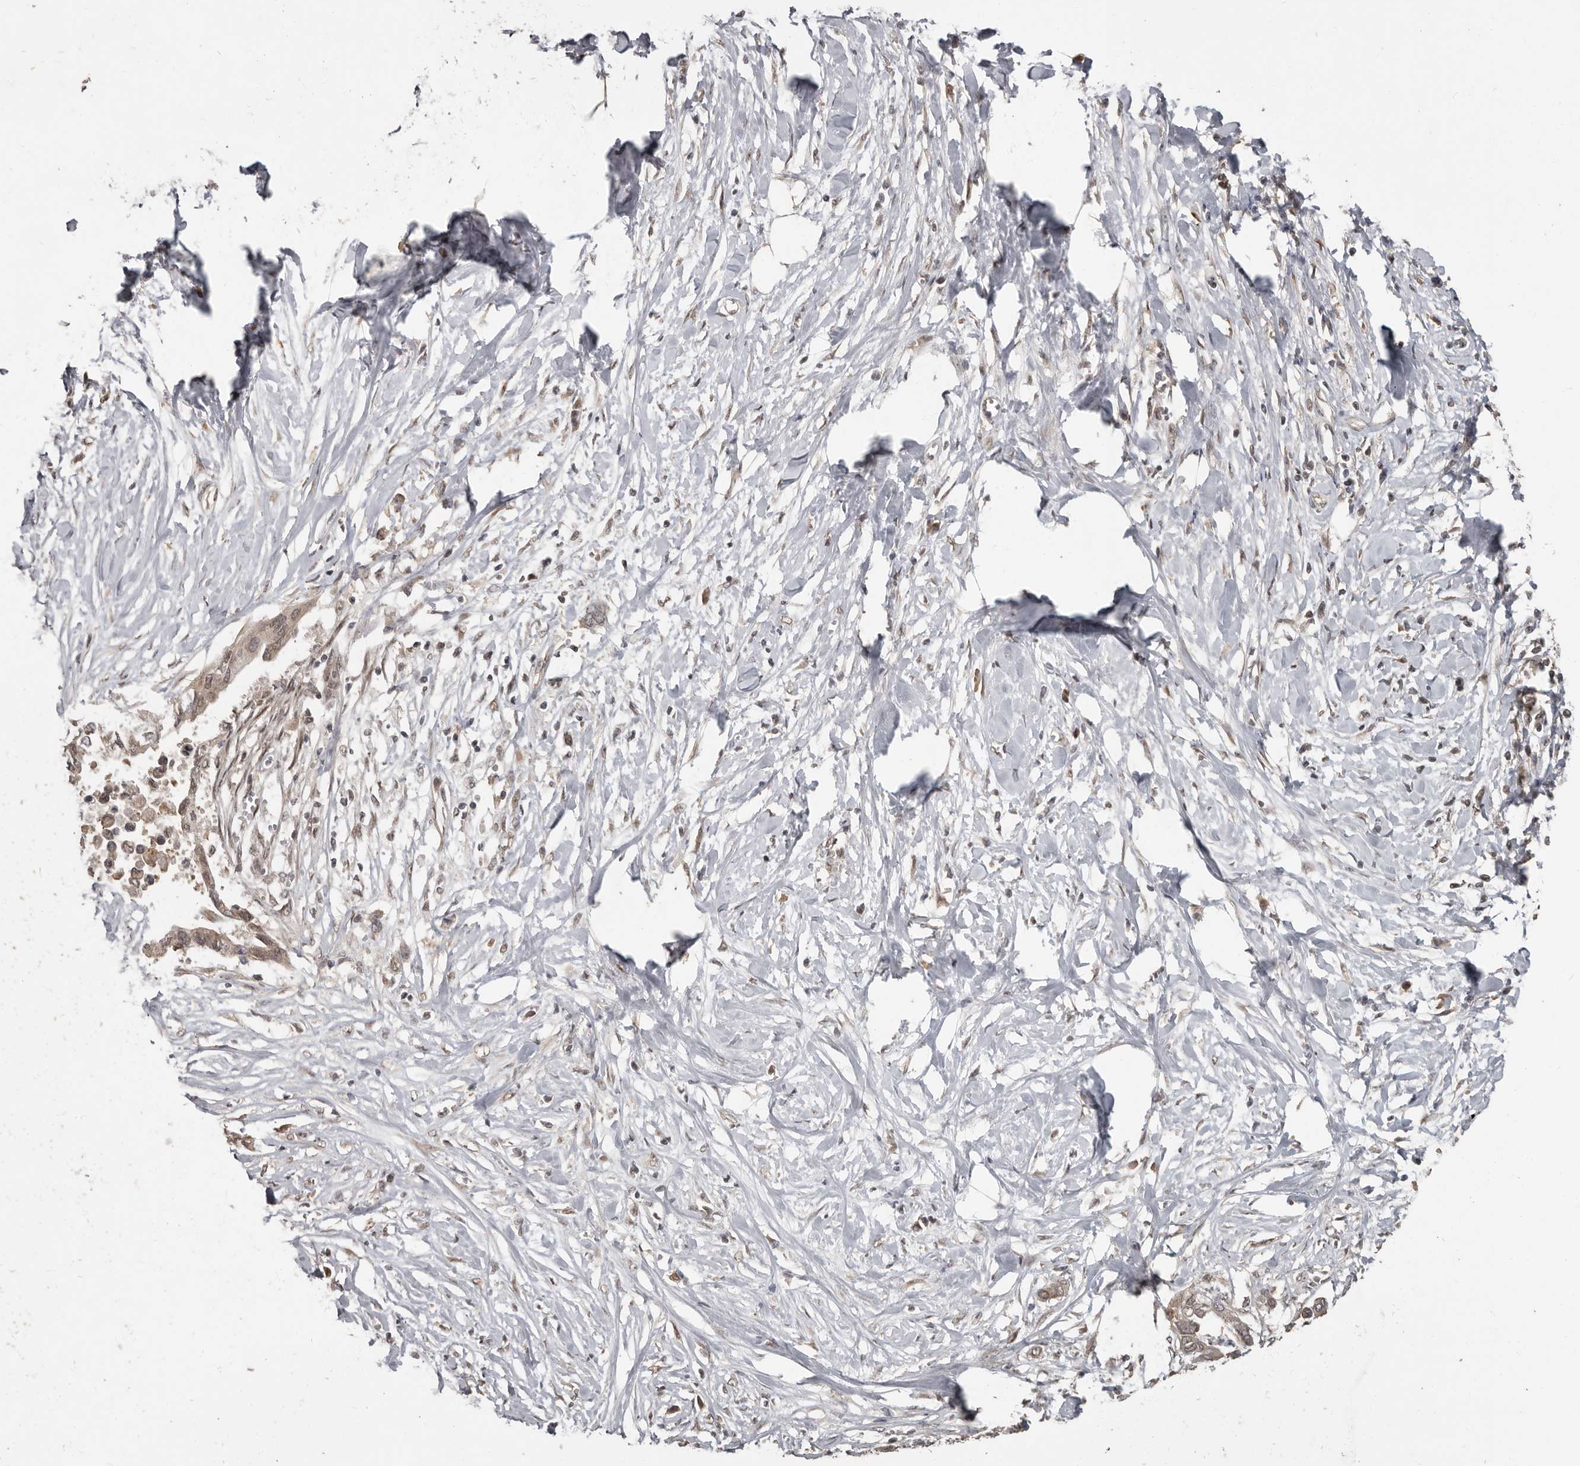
{"staining": {"intensity": "weak", "quantity": ">75%", "location": "cytoplasmic/membranous,nuclear"}, "tissue": "pancreatic cancer", "cell_type": "Tumor cells", "image_type": "cancer", "snomed": [{"axis": "morphology", "description": "Normal tissue, NOS"}, {"axis": "morphology", "description": "Adenocarcinoma, NOS"}, {"axis": "topography", "description": "Pancreas"}, {"axis": "topography", "description": "Peripheral nerve tissue"}], "caption": "Immunohistochemistry (IHC) (DAB) staining of adenocarcinoma (pancreatic) reveals weak cytoplasmic/membranous and nuclear protein expression in approximately >75% of tumor cells.", "gene": "ZFP14", "patient": {"sex": "male", "age": 59}}